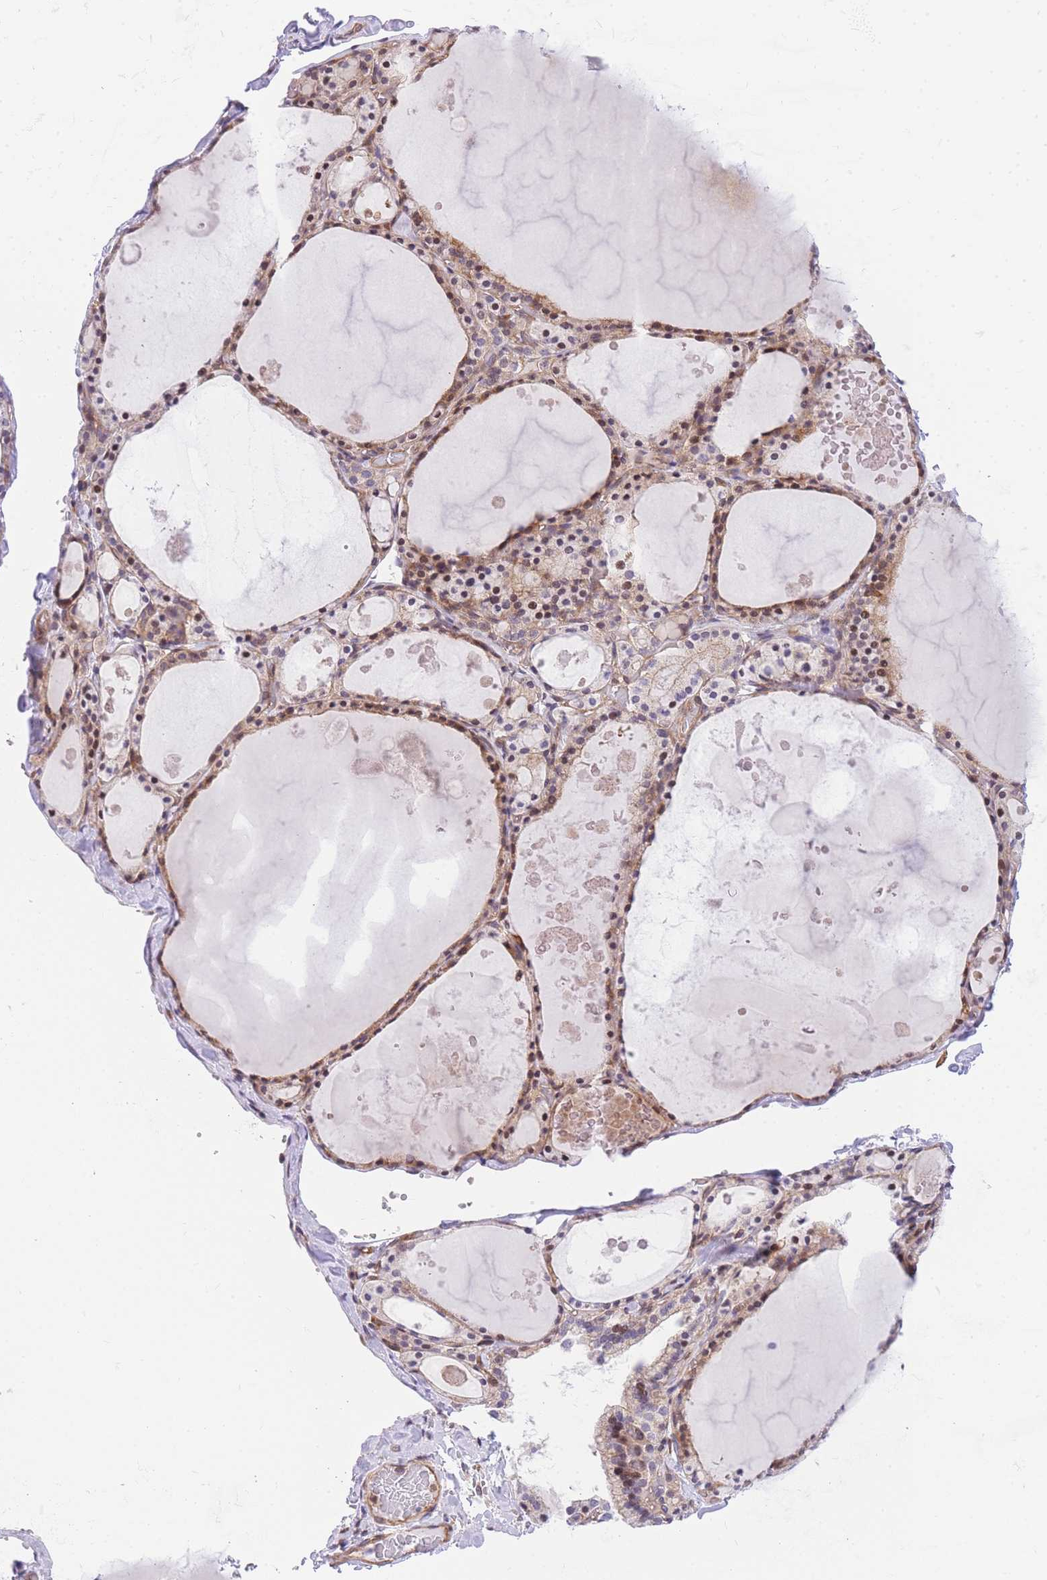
{"staining": {"intensity": "moderate", "quantity": ">75%", "location": "cytoplasmic/membranous,nuclear"}, "tissue": "thyroid gland", "cell_type": "Glandular cells", "image_type": "normal", "snomed": [{"axis": "morphology", "description": "Normal tissue, NOS"}, {"axis": "topography", "description": "Thyroid gland"}], "caption": "Moderate cytoplasmic/membranous,nuclear staining for a protein is identified in approximately >75% of glandular cells of unremarkable thyroid gland using IHC.", "gene": "S100PBP", "patient": {"sex": "male", "age": 56}}